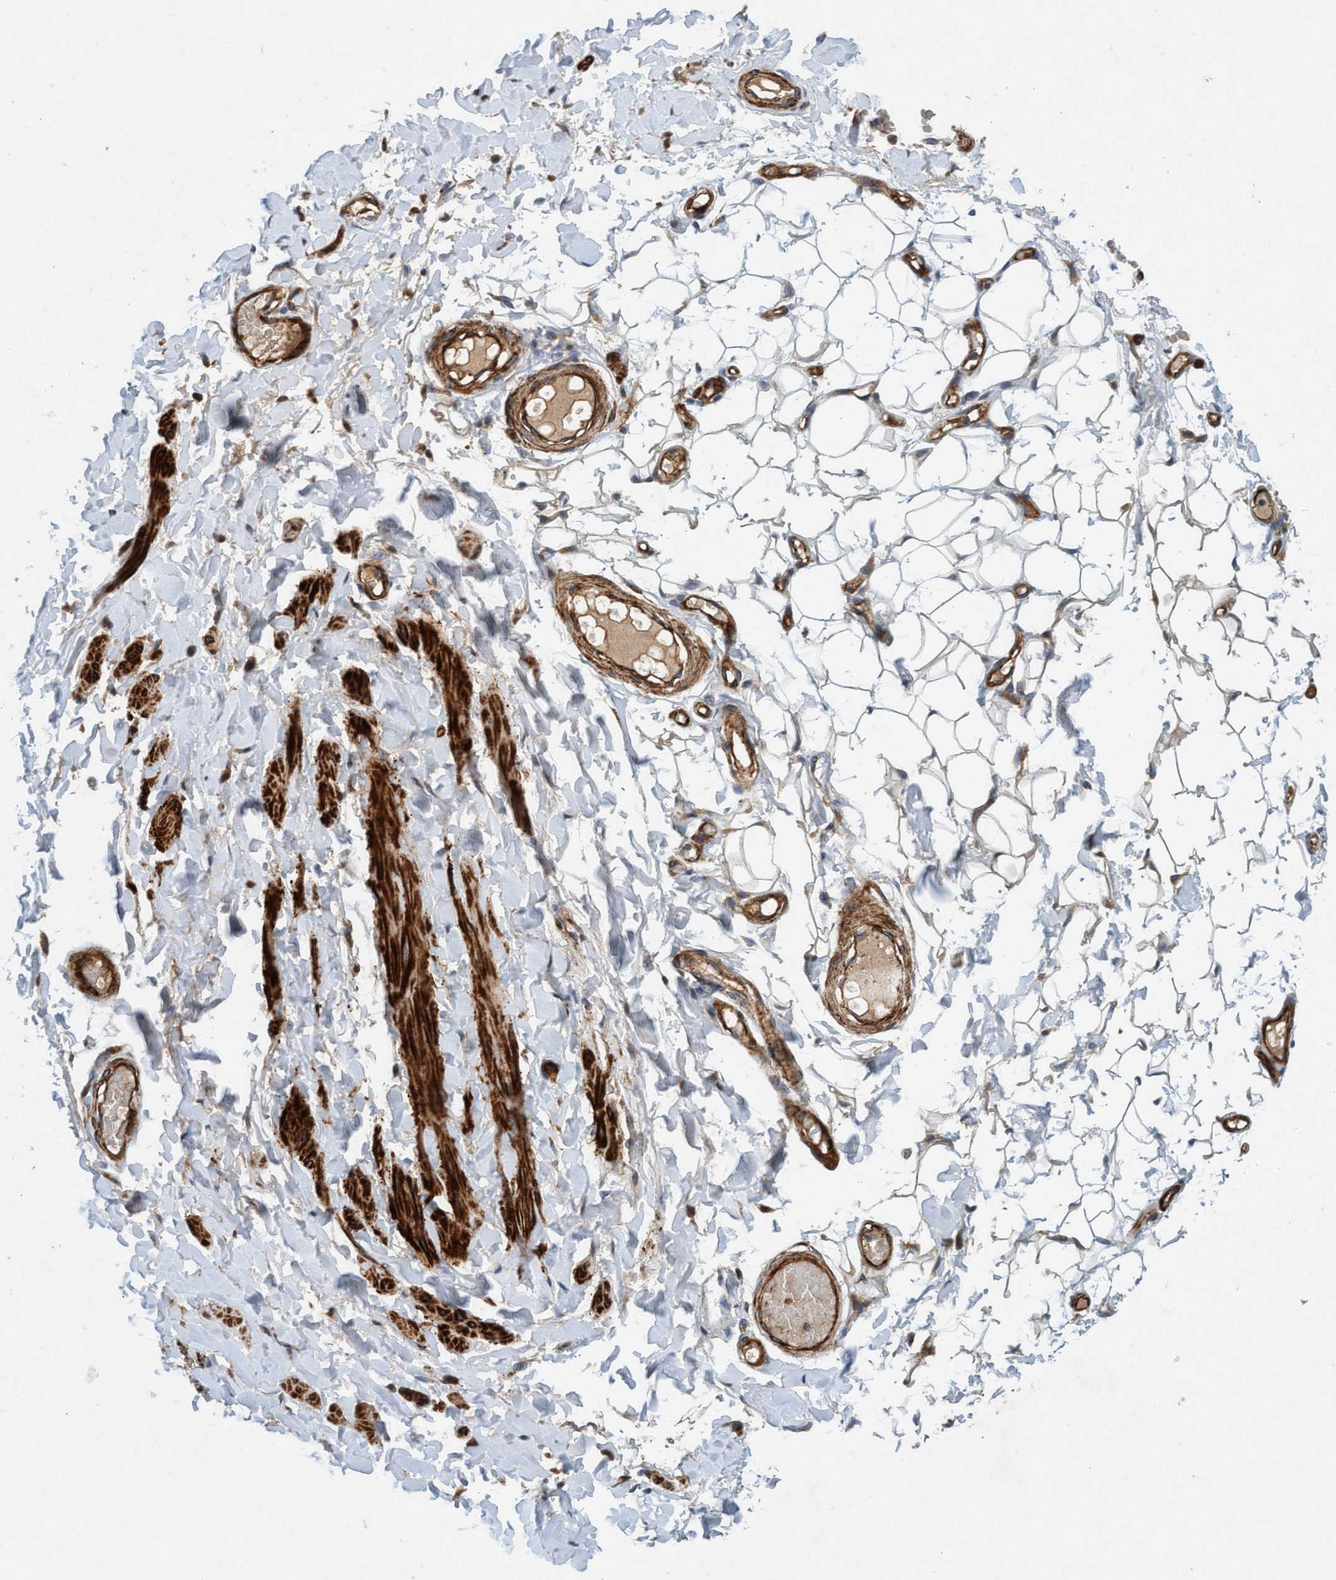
{"staining": {"intensity": "negative", "quantity": "<25%", "location": "none"}, "tissue": "adipose tissue", "cell_type": "Adipocytes", "image_type": "normal", "snomed": [{"axis": "morphology", "description": "Normal tissue, NOS"}, {"axis": "topography", "description": "Adipose tissue"}, {"axis": "topography", "description": "Vascular tissue"}, {"axis": "topography", "description": "Peripheral nerve tissue"}], "caption": "Immunohistochemical staining of benign adipose tissue shows no significant expression in adipocytes.", "gene": "TMEM70", "patient": {"sex": "male", "age": 25}}